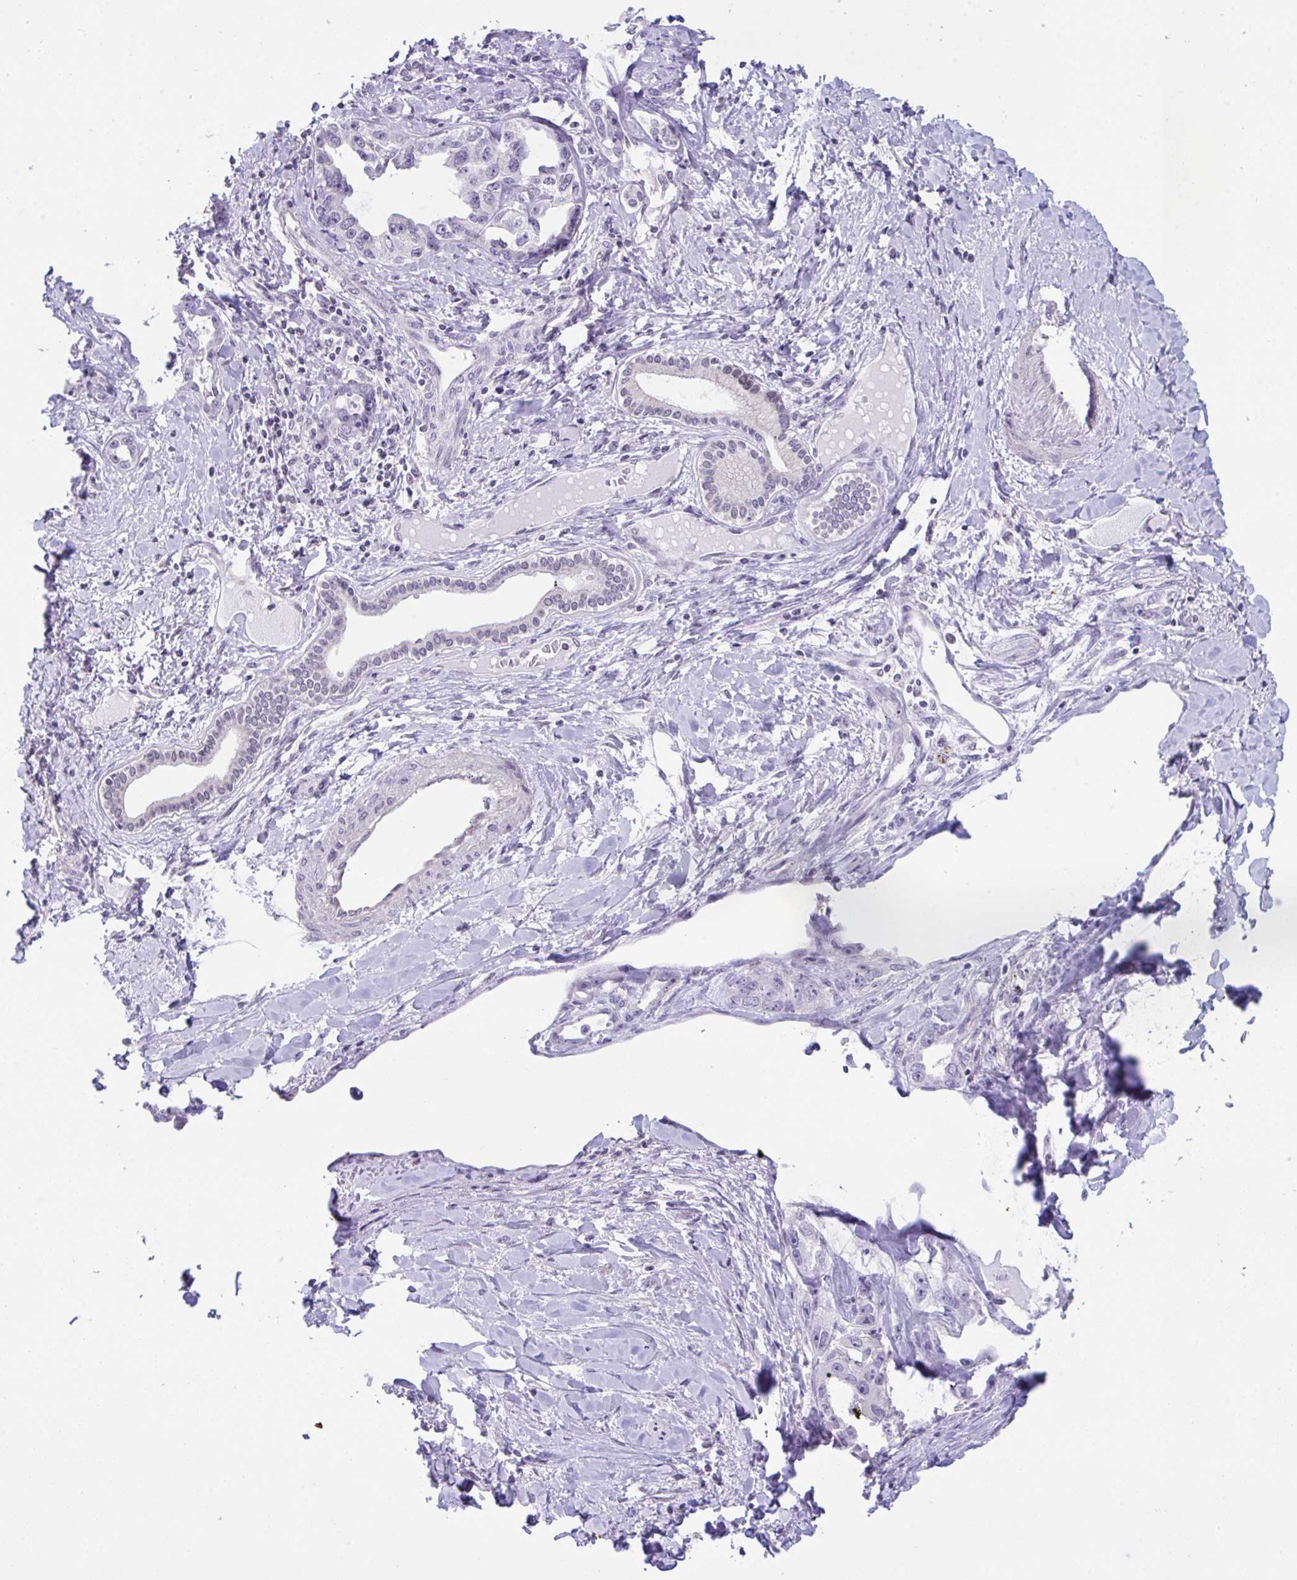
{"staining": {"intensity": "negative", "quantity": "none", "location": "none"}, "tissue": "liver cancer", "cell_type": "Tumor cells", "image_type": "cancer", "snomed": [{"axis": "morphology", "description": "Cholangiocarcinoma"}, {"axis": "topography", "description": "Liver"}], "caption": "Liver cancer stained for a protein using IHC exhibits no positivity tumor cells.", "gene": "ATP6V0D2", "patient": {"sex": "male", "age": 59}}